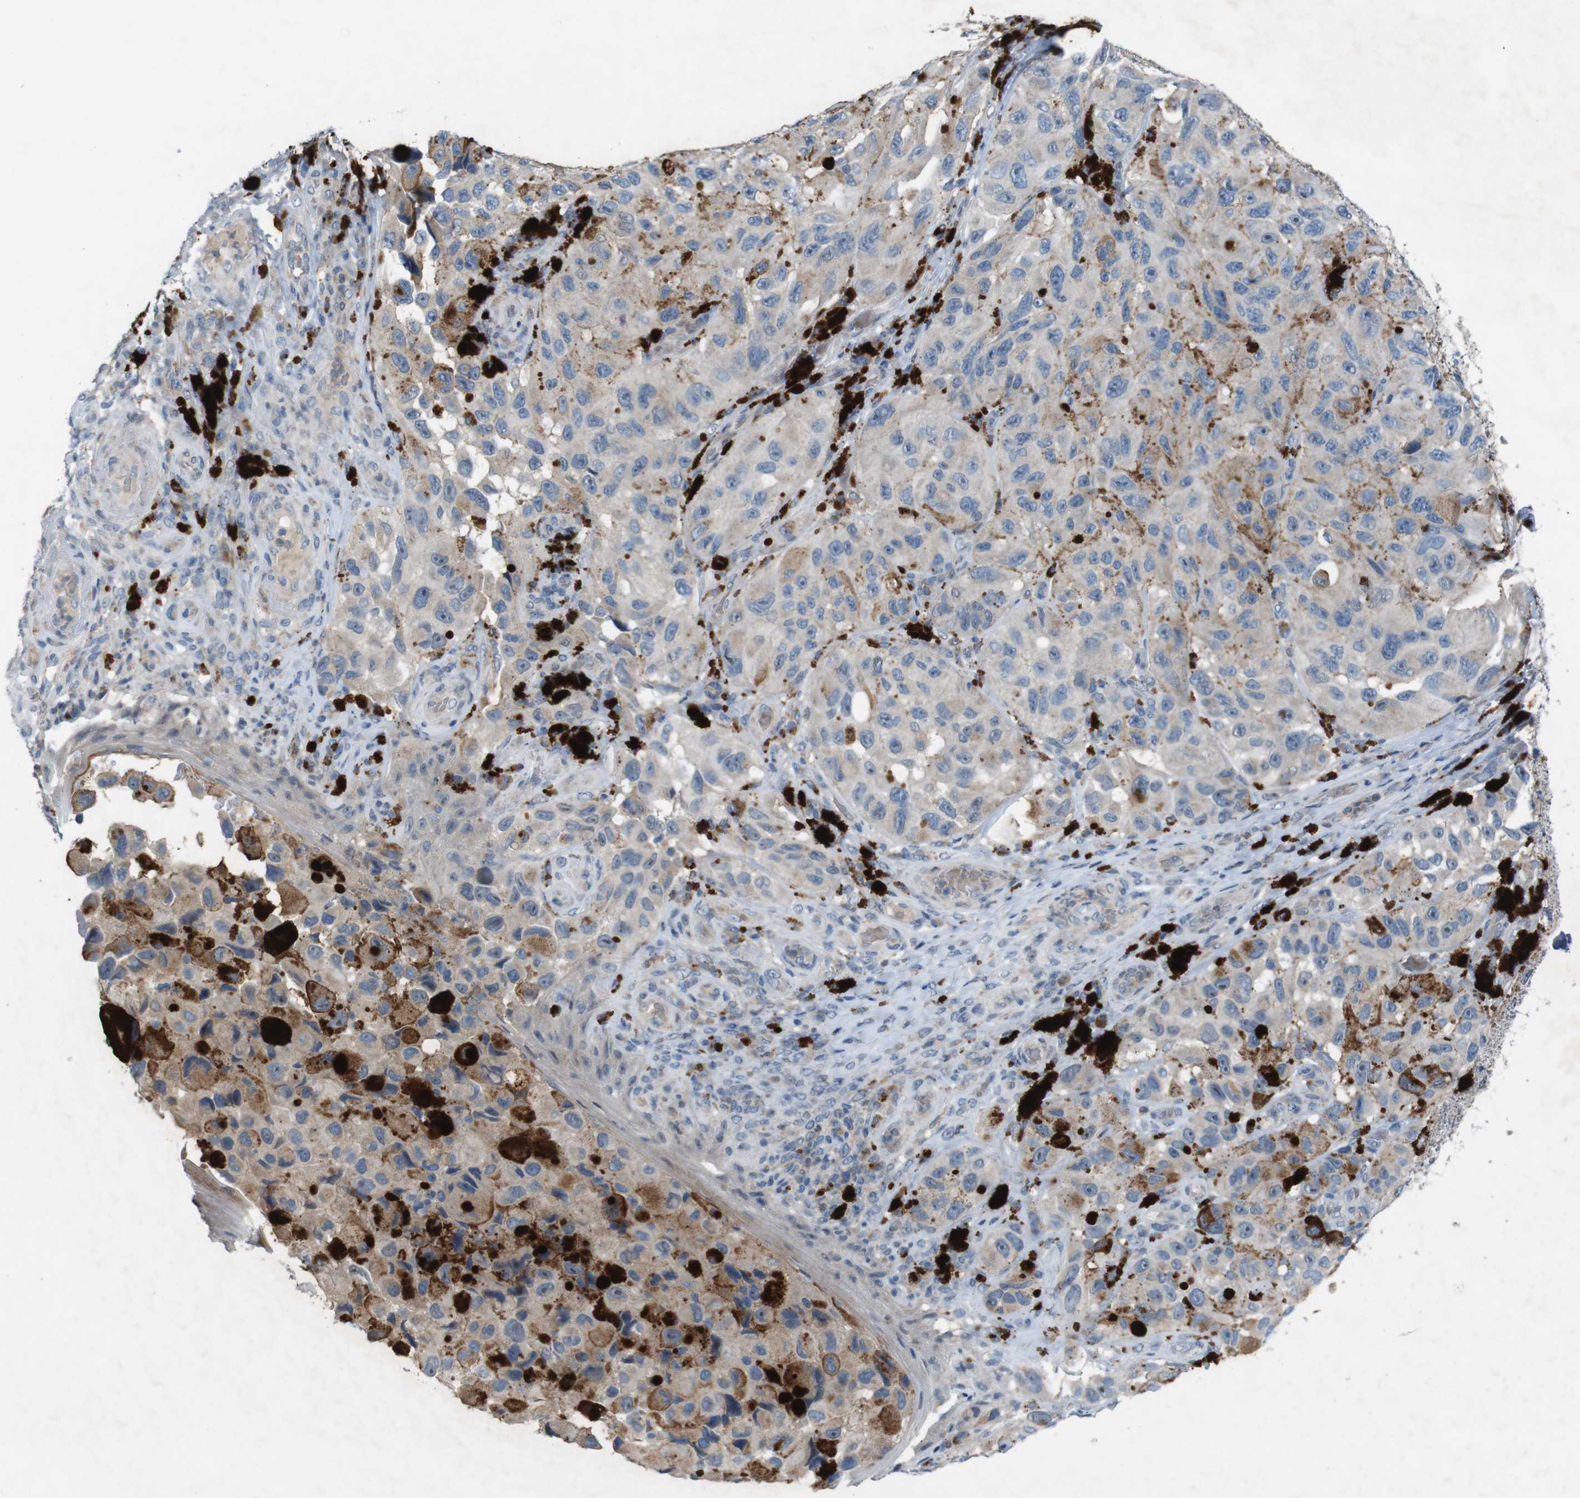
{"staining": {"intensity": "weak", "quantity": "25%-75%", "location": "cytoplasmic/membranous"}, "tissue": "melanoma", "cell_type": "Tumor cells", "image_type": "cancer", "snomed": [{"axis": "morphology", "description": "Malignant melanoma, NOS"}, {"axis": "topography", "description": "Skin"}], "caption": "Malignant melanoma stained with a protein marker reveals weak staining in tumor cells.", "gene": "MOGAT3", "patient": {"sex": "female", "age": 73}}